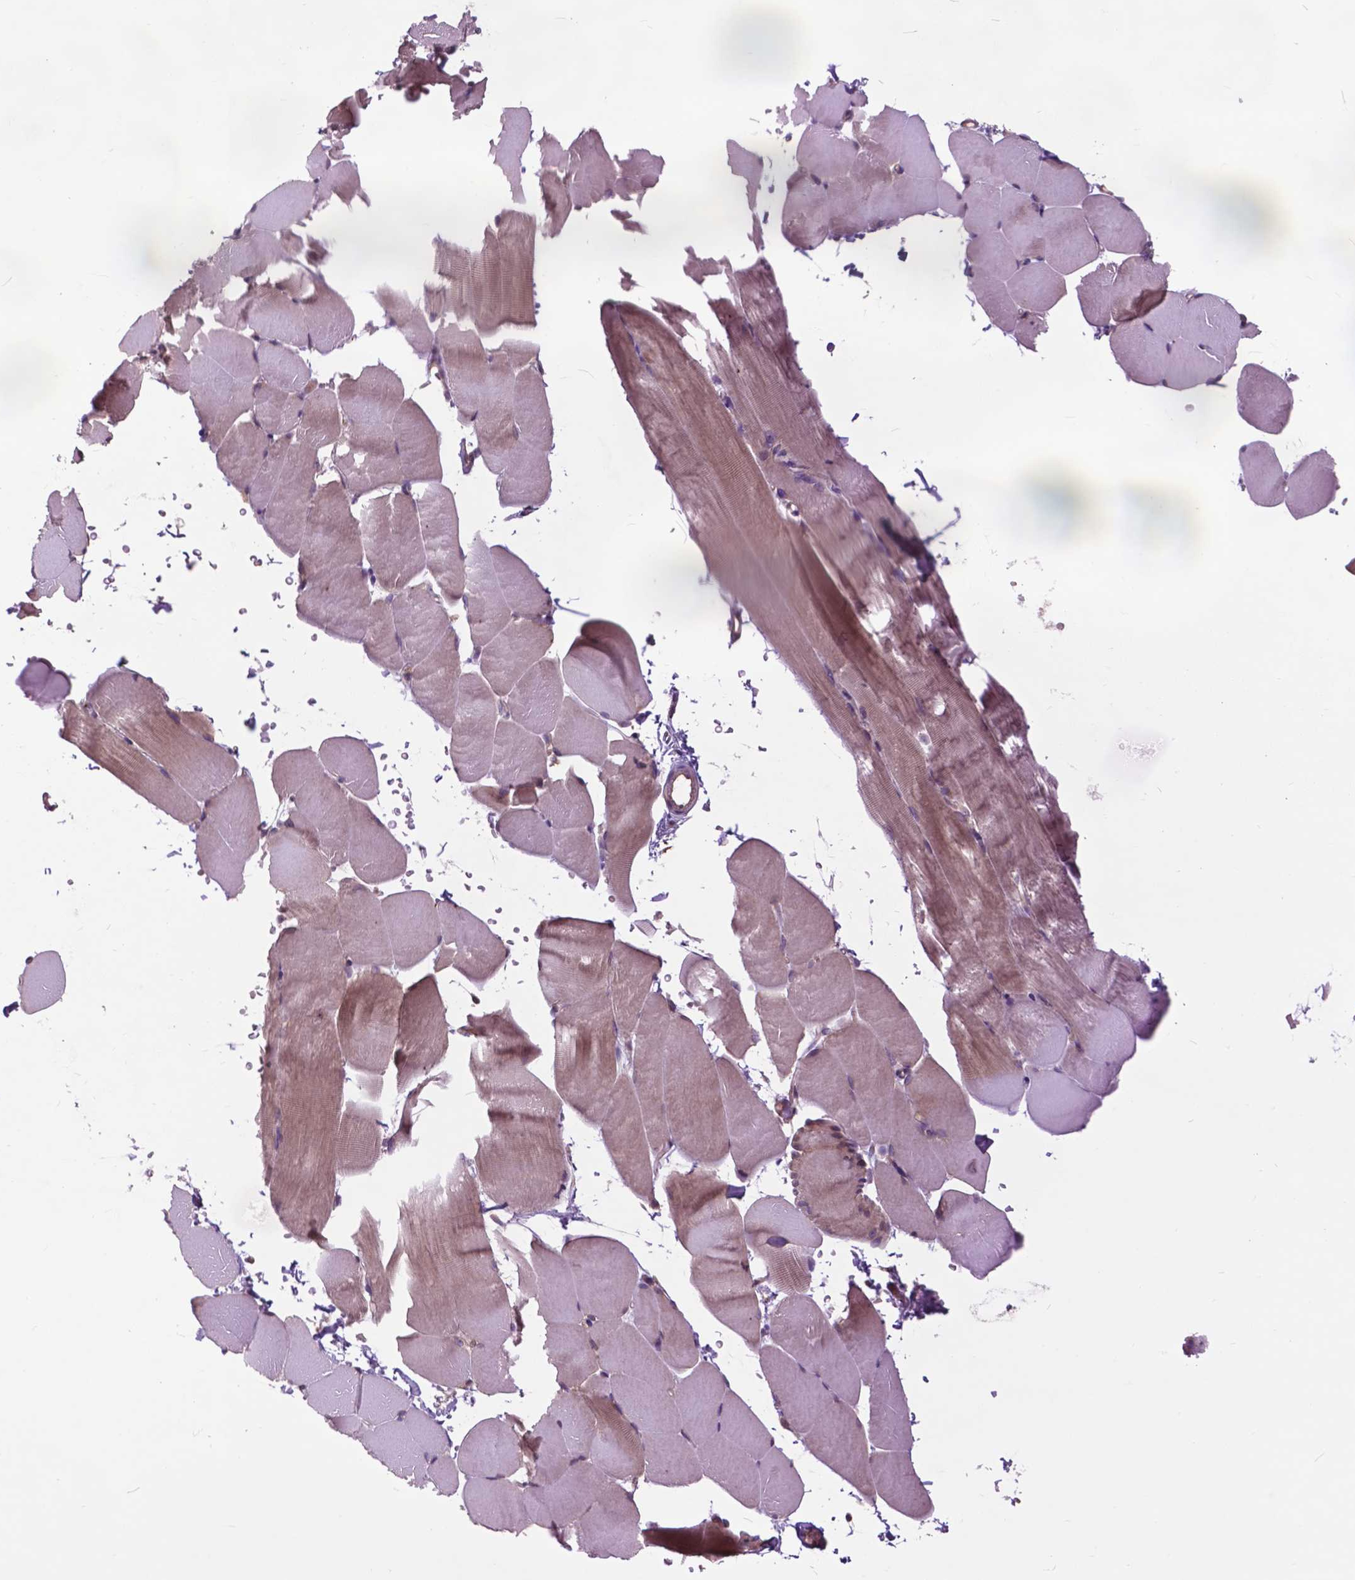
{"staining": {"intensity": "weak", "quantity": "25%-75%", "location": "cytoplasmic/membranous"}, "tissue": "skeletal muscle", "cell_type": "Myocytes", "image_type": "normal", "snomed": [{"axis": "morphology", "description": "Normal tissue, NOS"}, {"axis": "topography", "description": "Skeletal muscle"}], "caption": "A high-resolution histopathology image shows immunohistochemistry staining of unremarkable skeletal muscle, which exhibits weak cytoplasmic/membranous positivity in approximately 25%-75% of myocytes.", "gene": "ARAF", "patient": {"sex": "female", "age": 37}}